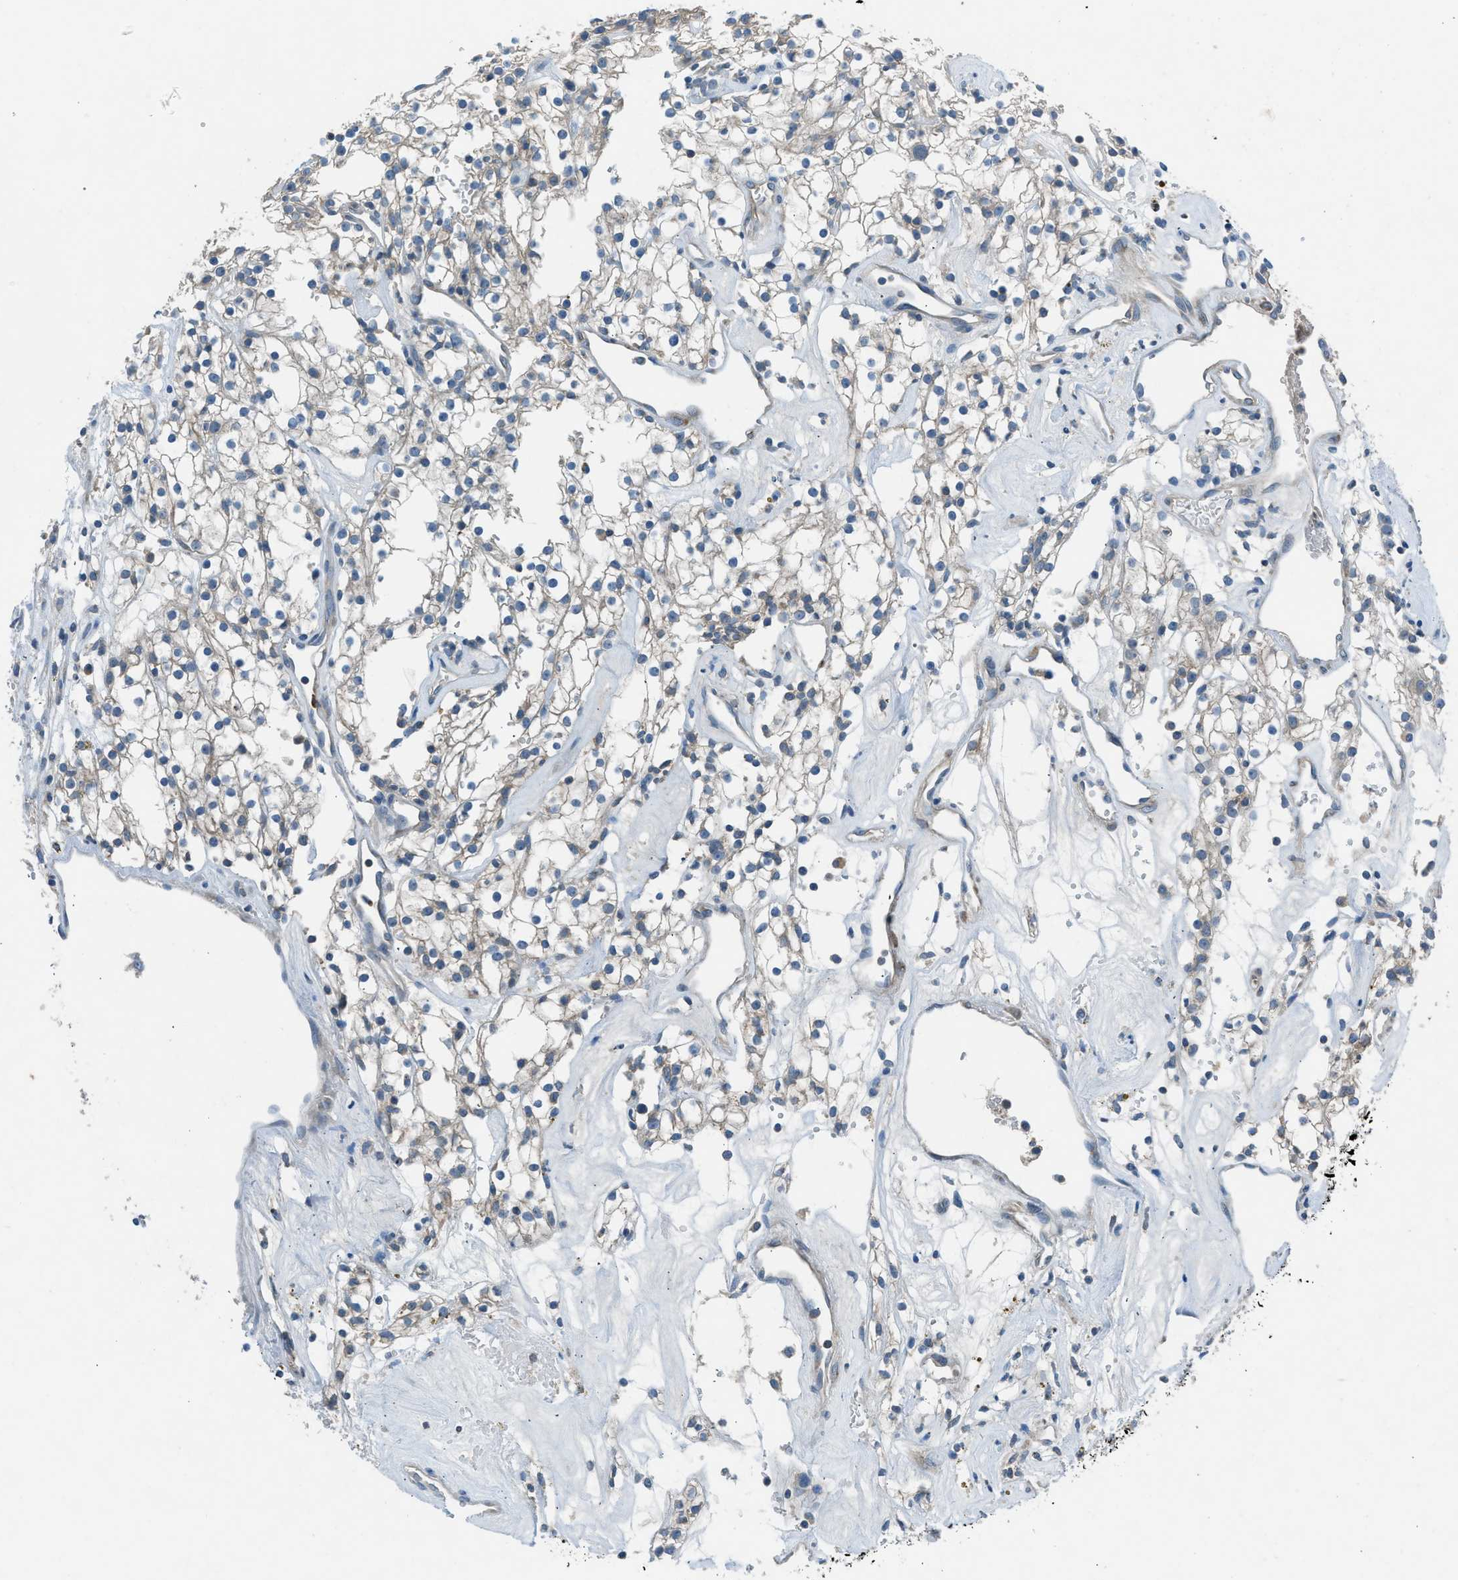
{"staining": {"intensity": "weak", "quantity": "<25%", "location": "cytoplasmic/membranous"}, "tissue": "renal cancer", "cell_type": "Tumor cells", "image_type": "cancer", "snomed": [{"axis": "morphology", "description": "Adenocarcinoma, NOS"}, {"axis": "topography", "description": "Kidney"}], "caption": "Renal adenocarcinoma stained for a protein using immunohistochemistry (IHC) exhibits no positivity tumor cells.", "gene": "BMP1", "patient": {"sex": "male", "age": 59}}